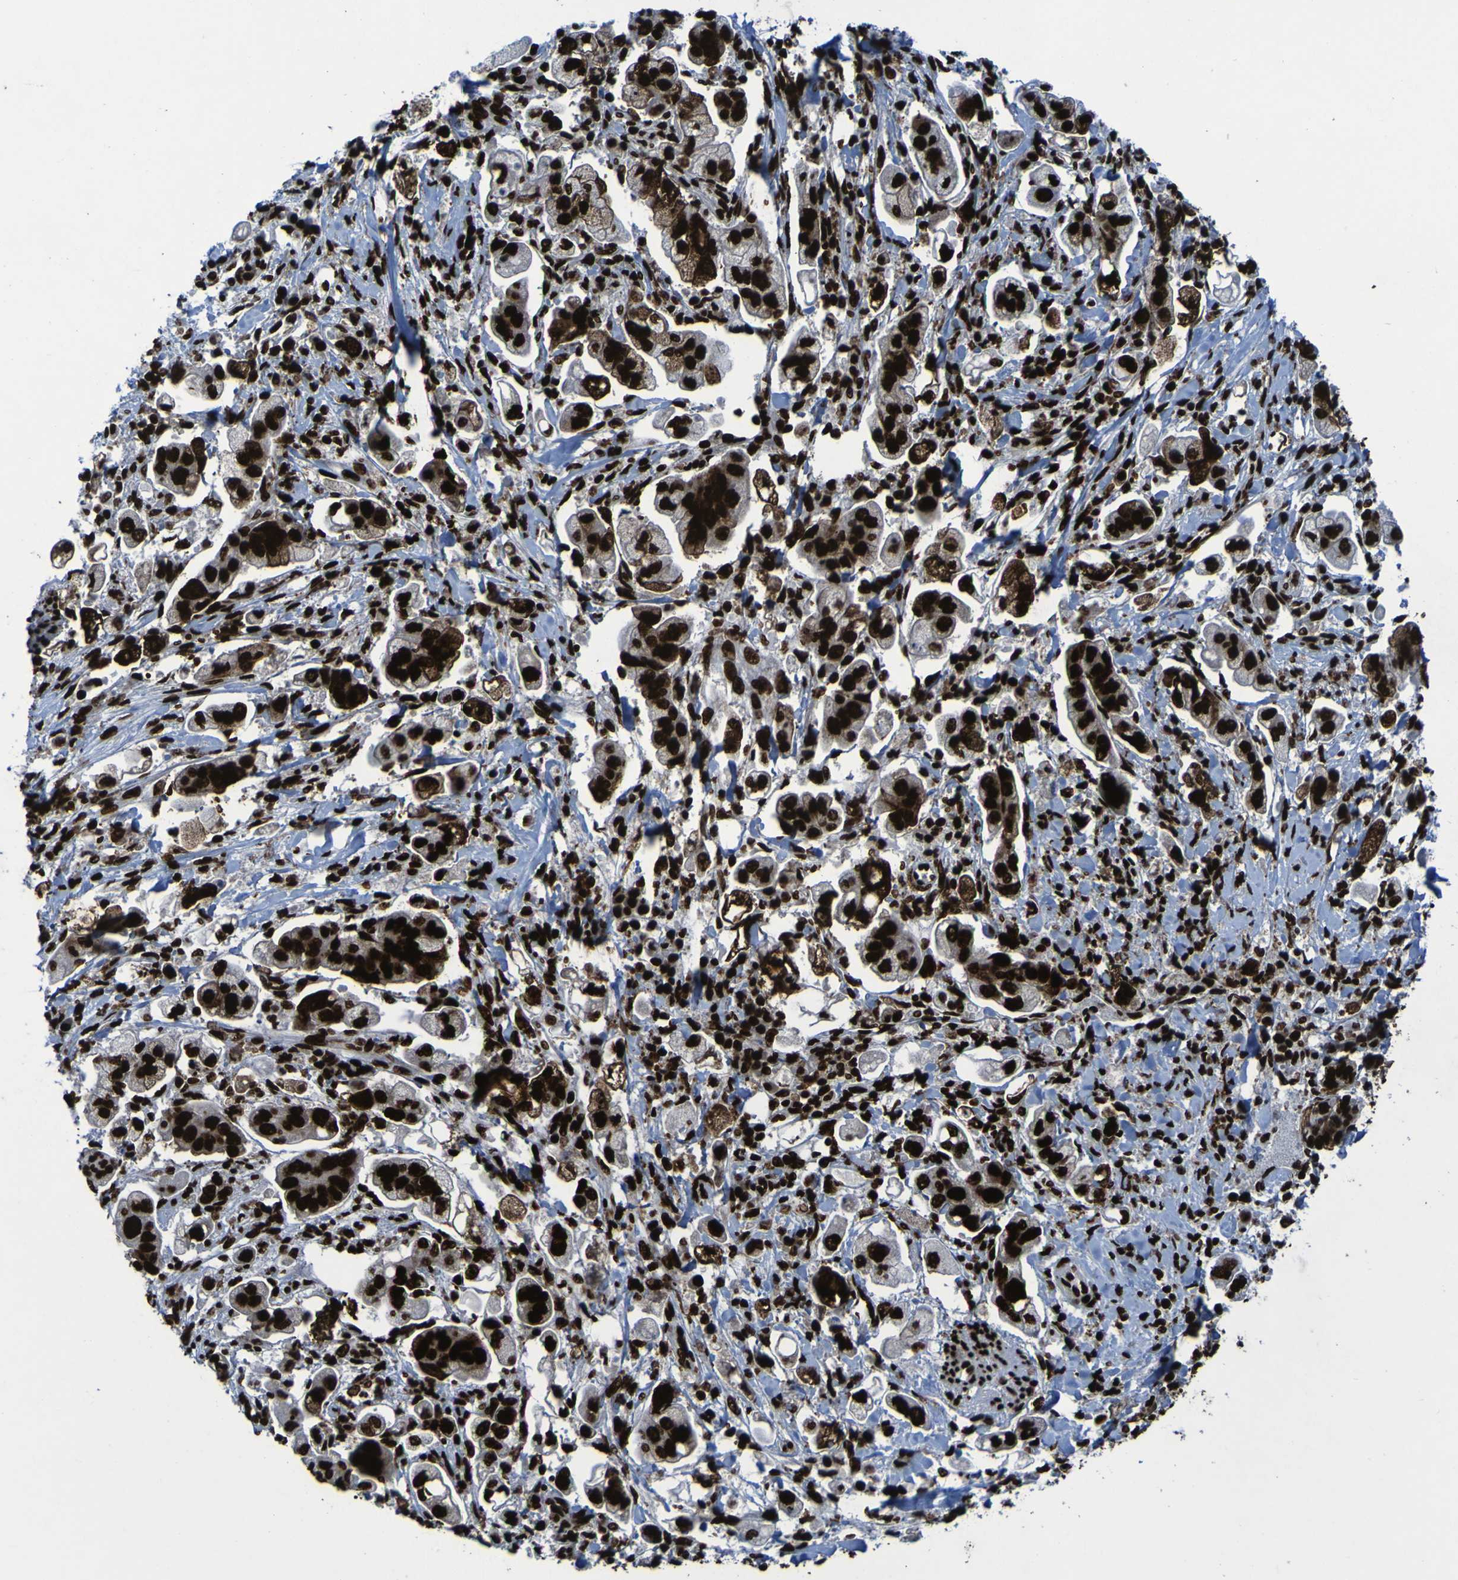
{"staining": {"intensity": "strong", "quantity": ">75%", "location": "nuclear"}, "tissue": "stomach cancer", "cell_type": "Tumor cells", "image_type": "cancer", "snomed": [{"axis": "morphology", "description": "Adenocarcinoma, NOS"}, {"axis": "topography", "description": "Stomach"}], "caption": "Adenocarcinoma (stomach) stained for a protein exhibits strong nuclear positivity in tumor cells.", "gene": "NPM1", "patient": {"sex": "male", "age": 62}}